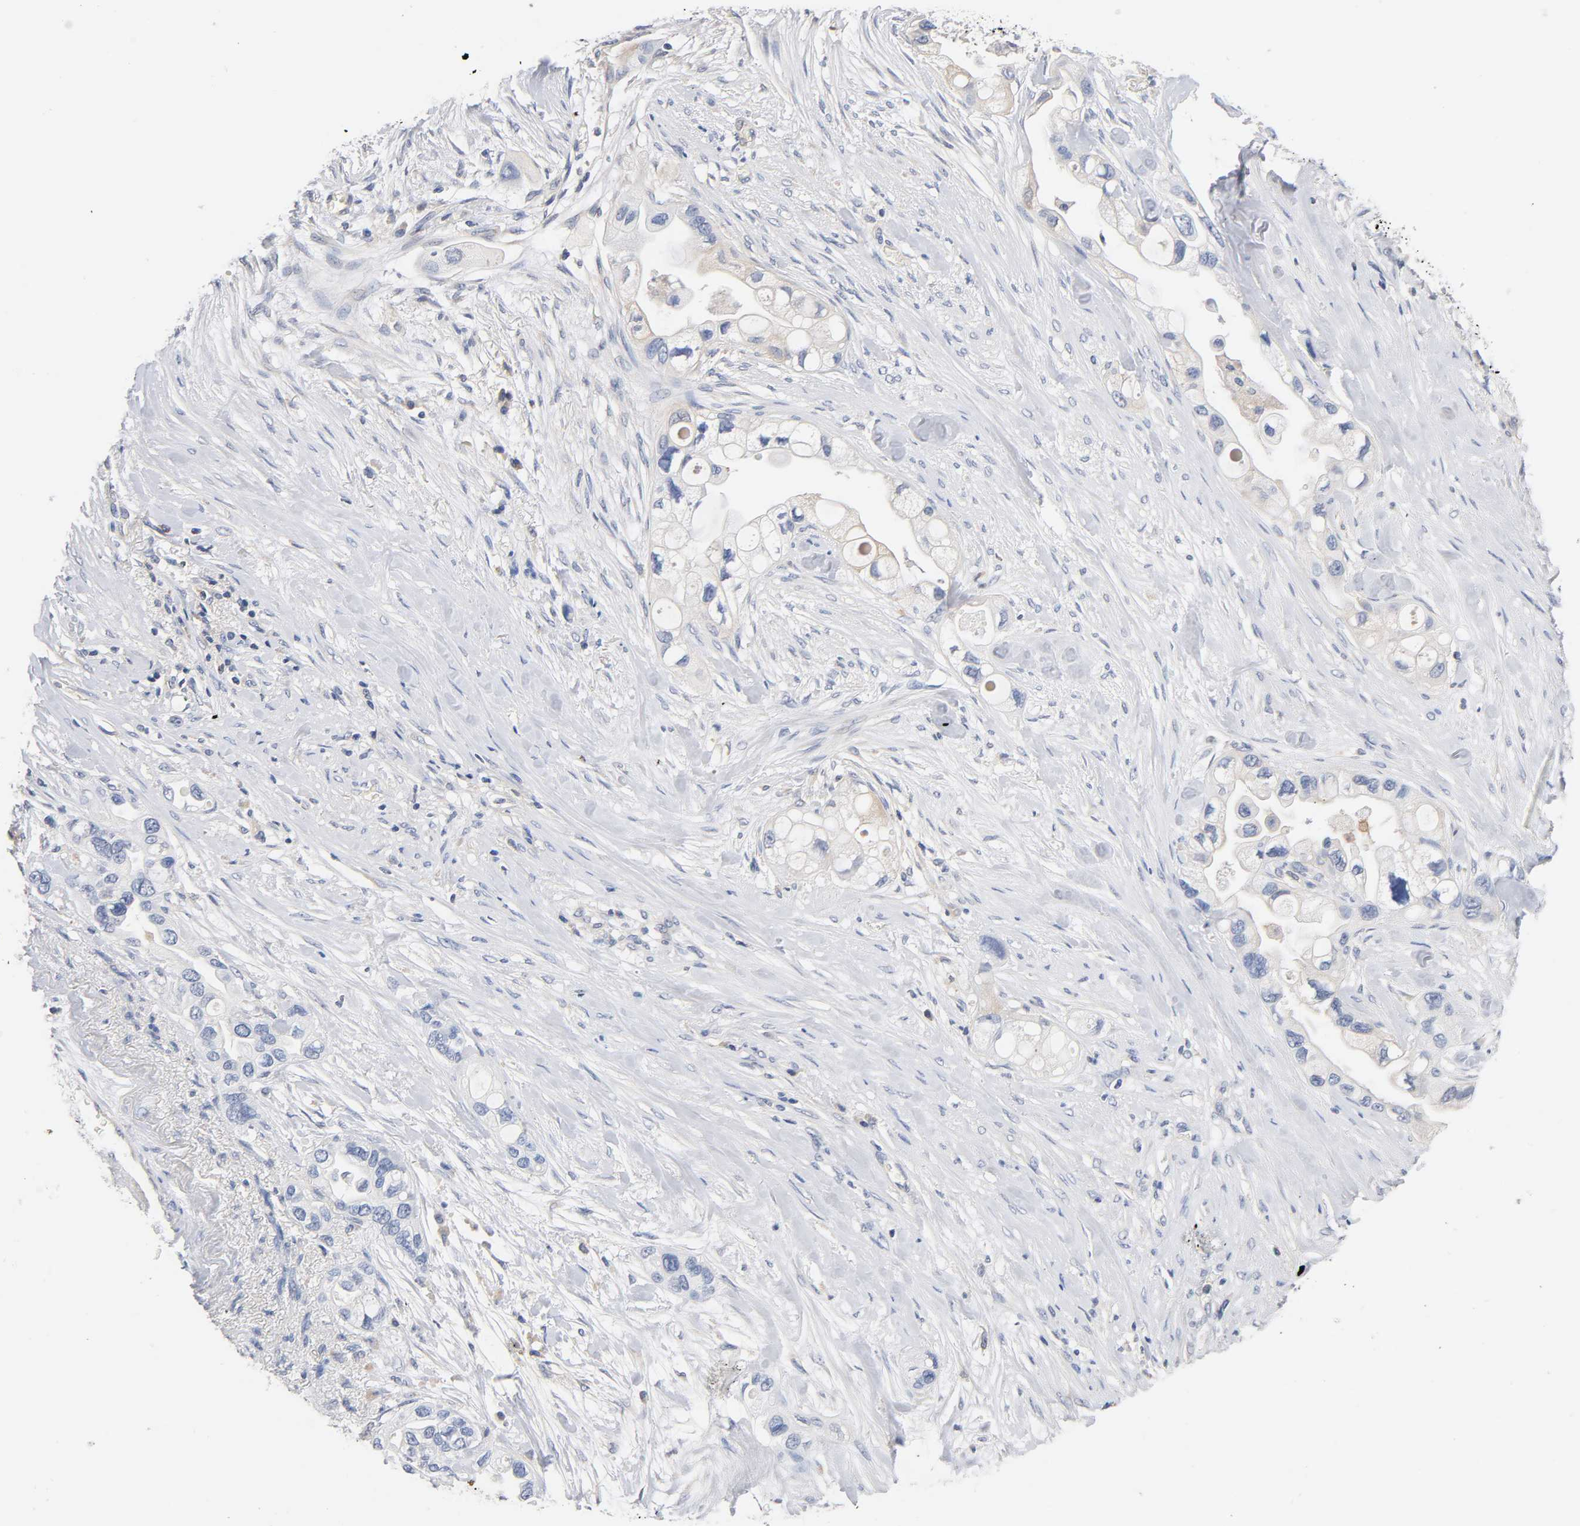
{"staining": {"intensity": "negative", "quantity": "none", "location": "none"}, "tissue": "pancreatic cancer", "cell_type": "Tumor cells", "image_type": "cancer", "snomed": [{"axis": "morphology", "description": "Adenocarcinoma, NOS"}, {"axis": "topography", "description": "Pancreas"}], "caption": "Image shows no significant protein staining in tumor cells of pancreatic cancer (adenocarcinoma).", "gene": "MALT1", "patient": {"sex": "female", "age": 77}}